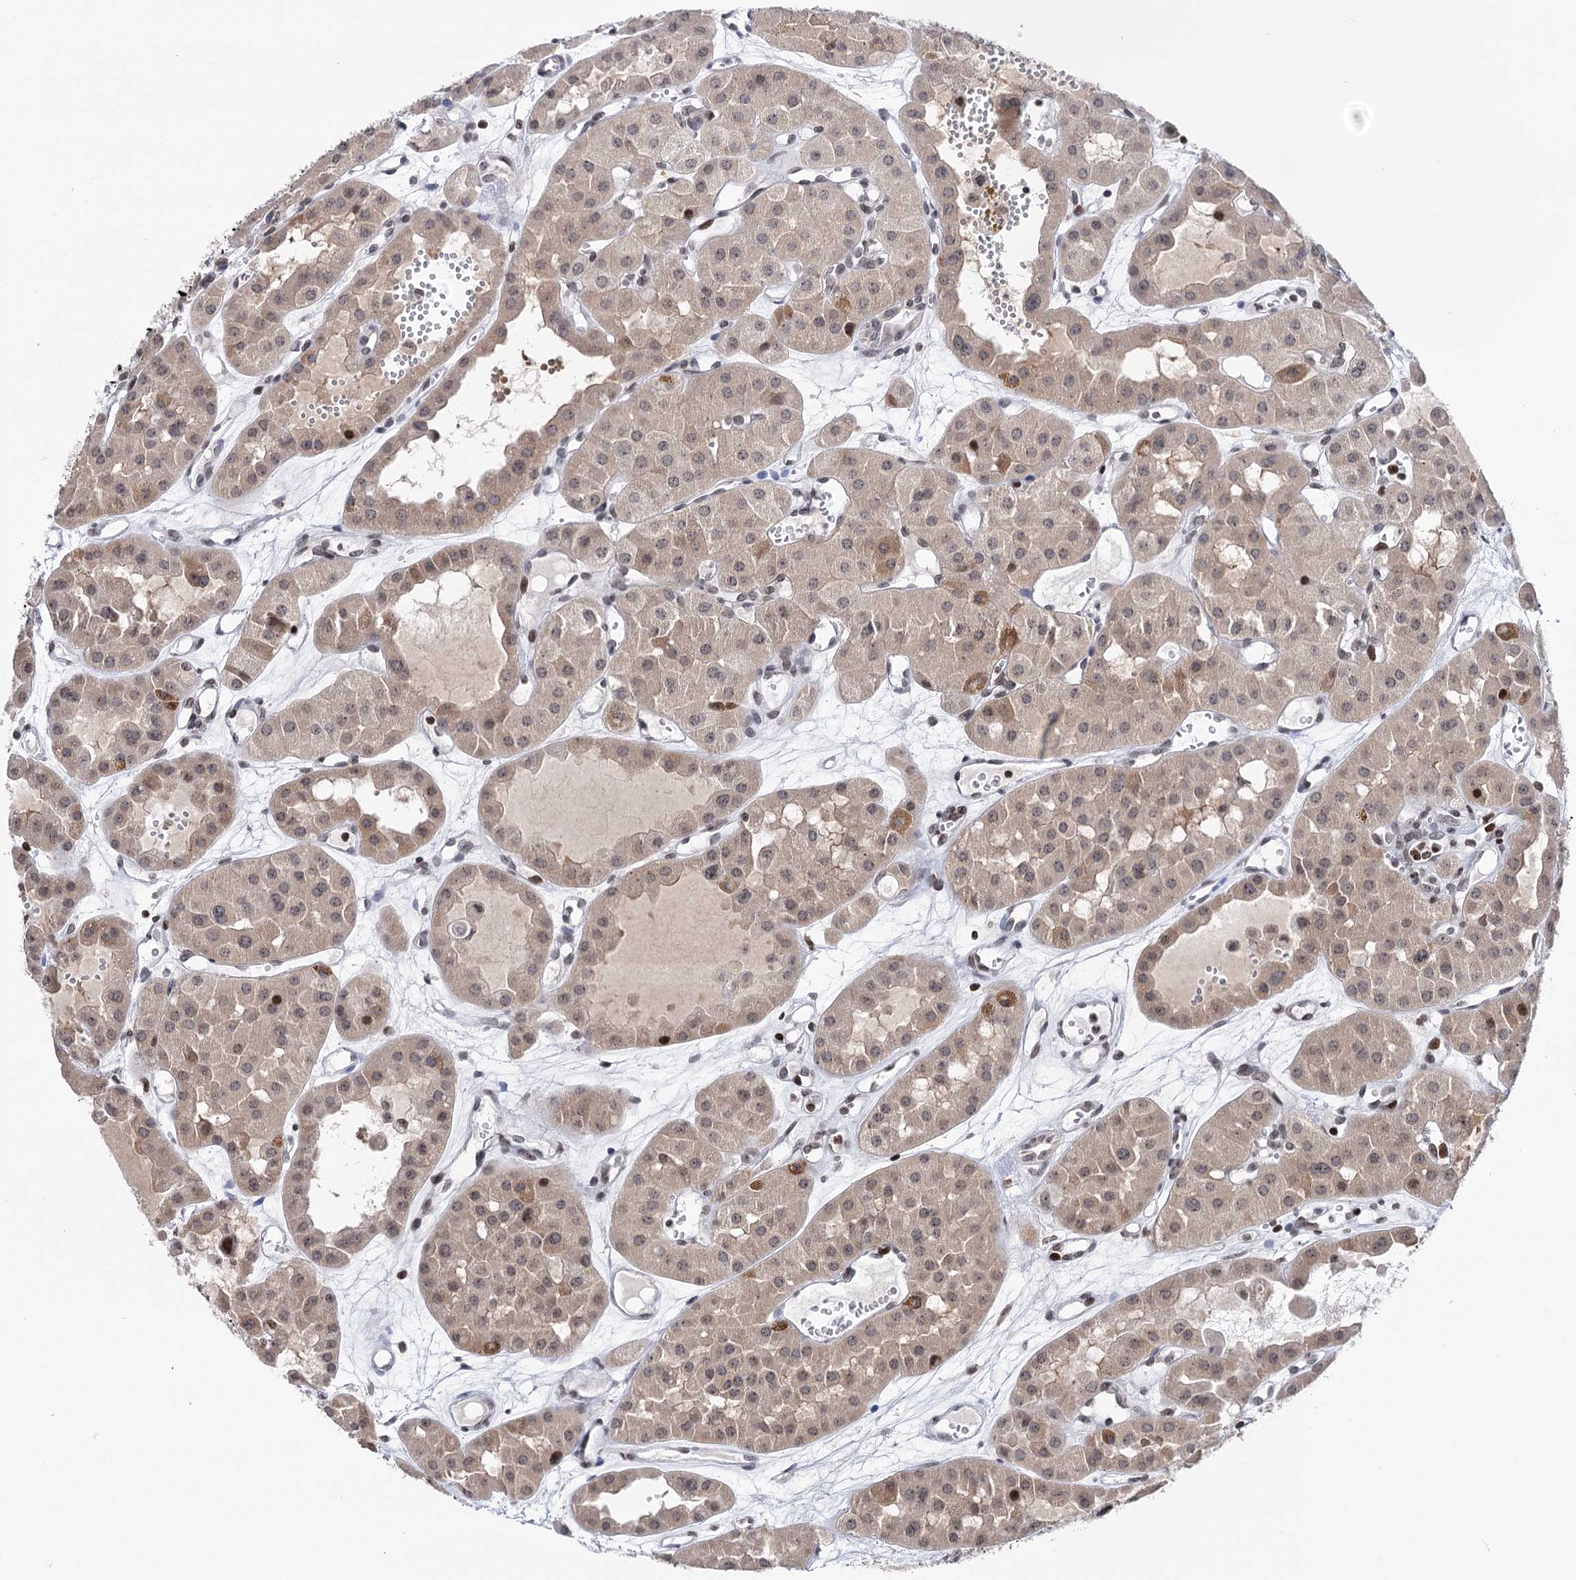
{"staining": {"intensity": "weak", "quantity": ">75%", "location": "cytoplasmic/membranous,nuclear"}, "tissue": "renal cancer", "cell_type": "Tumor cells", "image_type": "cancer", "snomed": [{"axis": "morphology", "description": "Carcinoma, NOS"}, {"axis": "topography", "description": "Kidney"}], "caption": "Immunohistochemistry (IHC) histopathology image of renal cancer (carcinoma) stained for a protein (brown), which exhibits low levels of weak cytoplasmic/membranous and nuclear expression in approximately >75% of tumor cells.", "gene": "CCDC77", "patient": {"sex": "female", "age": 75}}